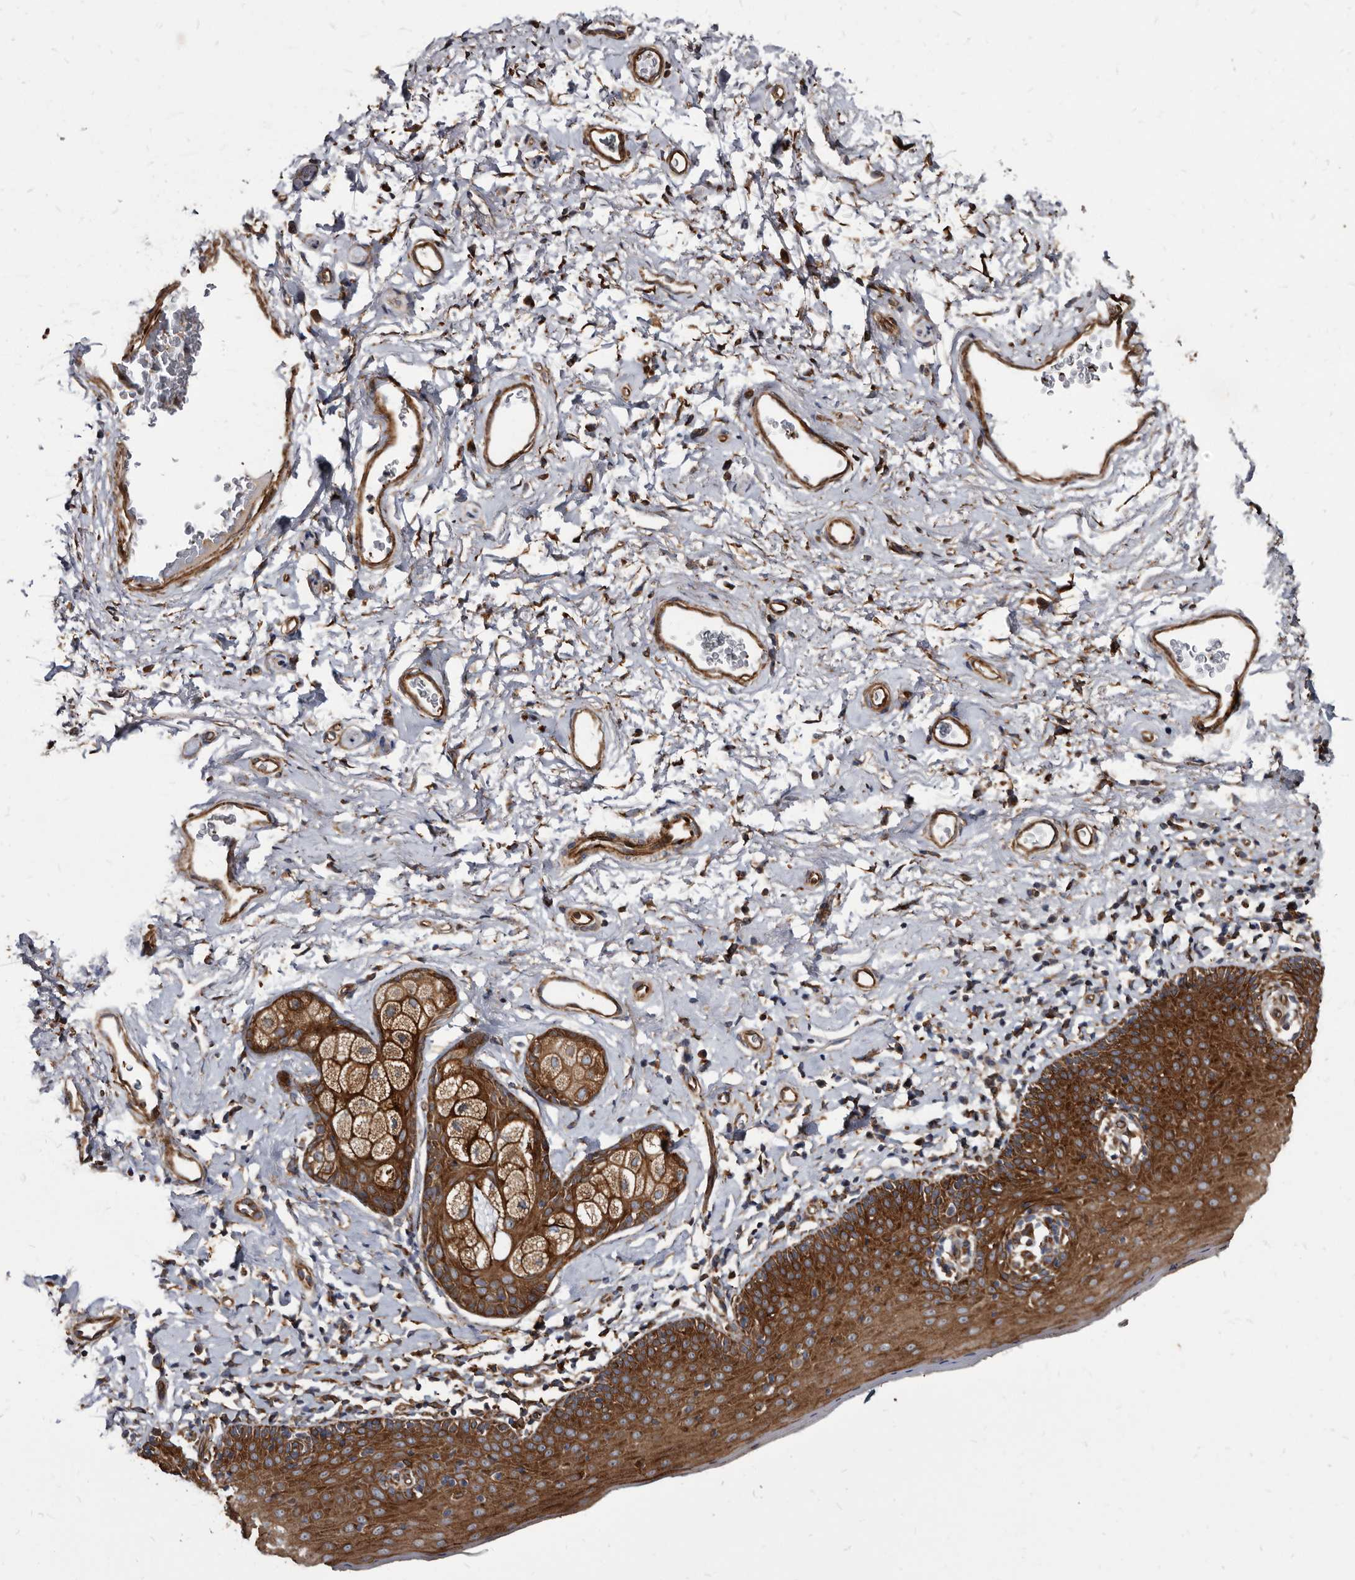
{"staining": {"intensity": "strong", "quantity": ">75%", "location": "cytoplasmic/membranous"}, "tissue": "skin", "cell_type": "Epidermal cells", "image_type": "normal", "snomed": [{"axis": "morphology", "description": "Normal tissue, NOS"}, {"axis": "topography", "description": "Vulva"}], "caption": "Protein expression analysis of normal skin exhibits strong cytoplasmic/membranous positivity in approximately >75% of epidermal cells.", "gene": "KCTD20", "patient": {"sex": "female", "age": 66}}